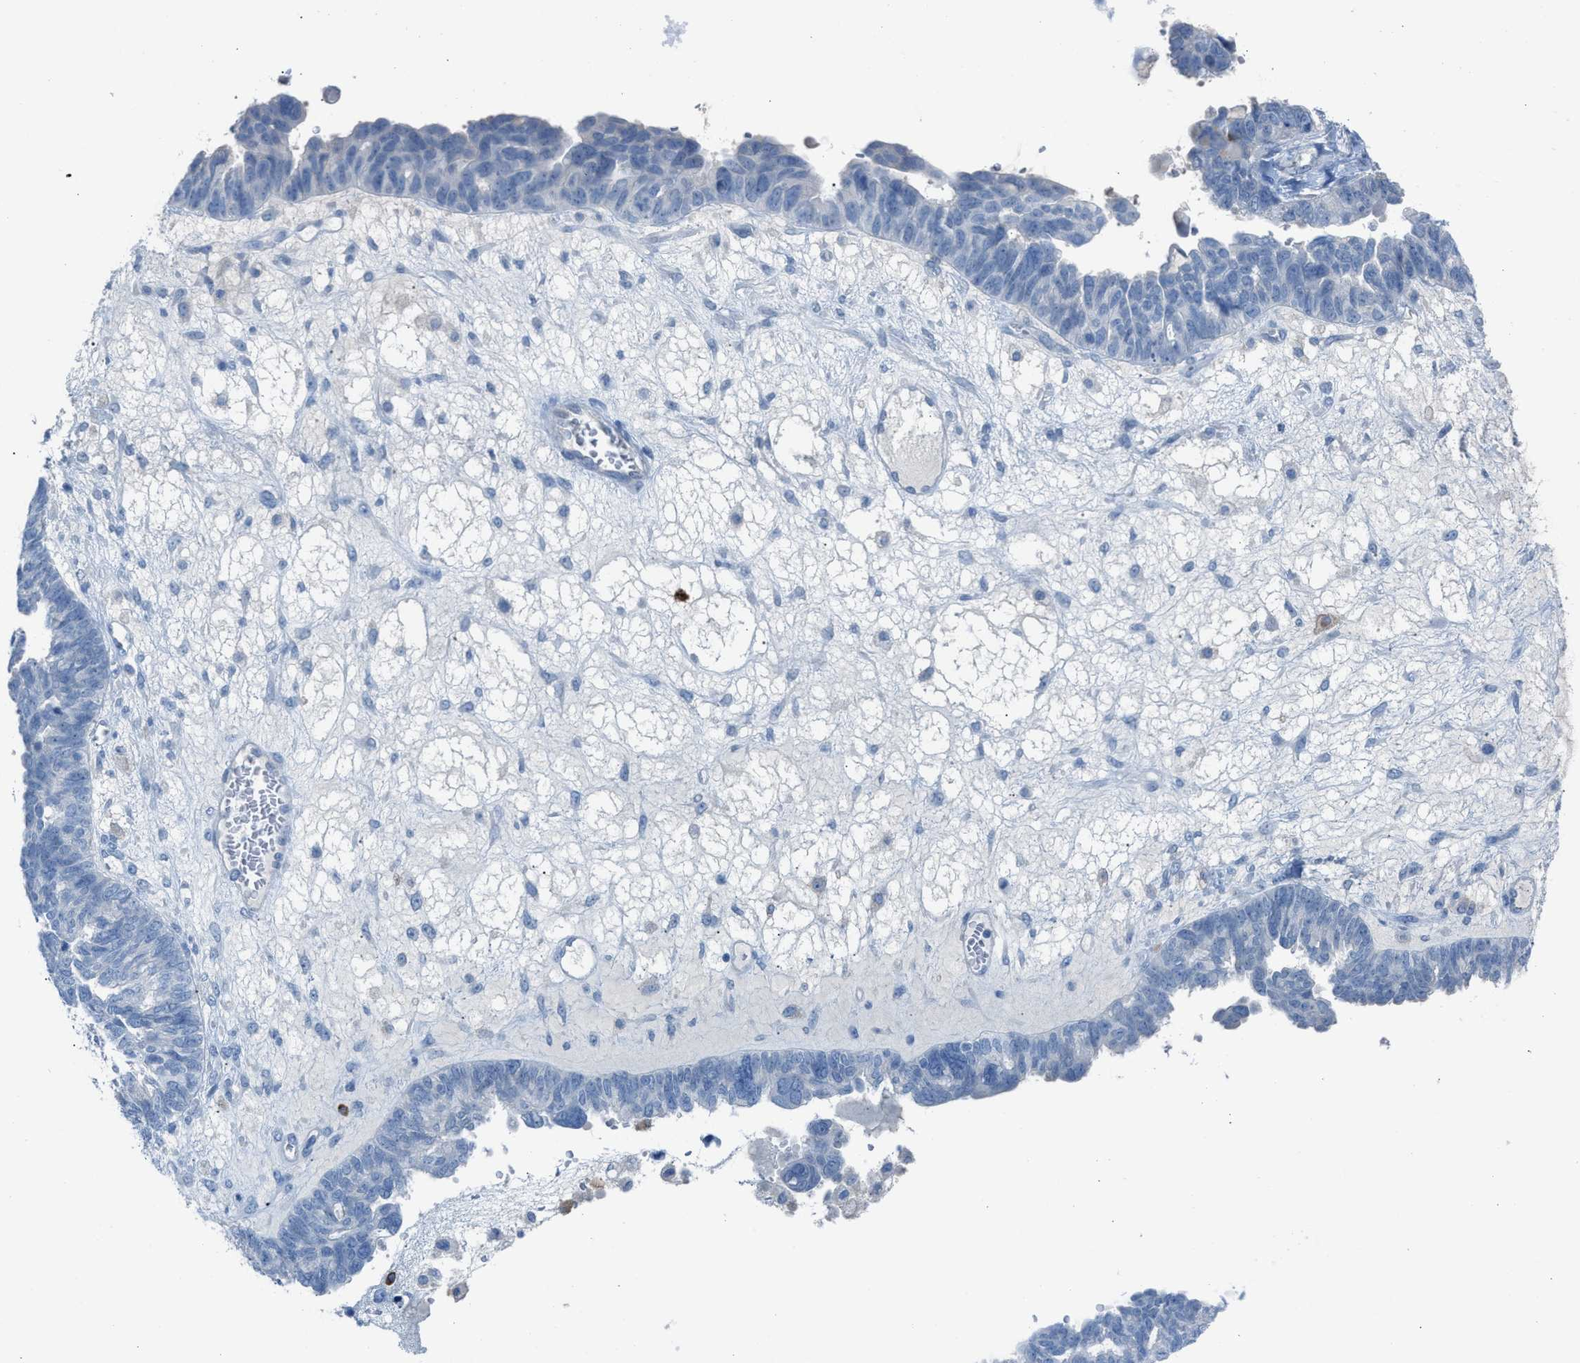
{"staining": {"intensity": "negative", "quantity": "none", "location": "none"}, "tissue": "ovarian cancer", "cell_type": "Tumor cells", "image_type": "cancer", "snomed": [{"axis": "morphology", "description": "Cystadenocarcinoma, serous, NOS"}, {"axis": "topography", "description": "Ovary"}], "caption": "IHC image of ovarian serous cystadenocarcinoma stained for a protein (brown), which exhibits no expression in tumor cells.", "gene": "CLEC10A", "patient": {"sex": "female", "age": 79}}